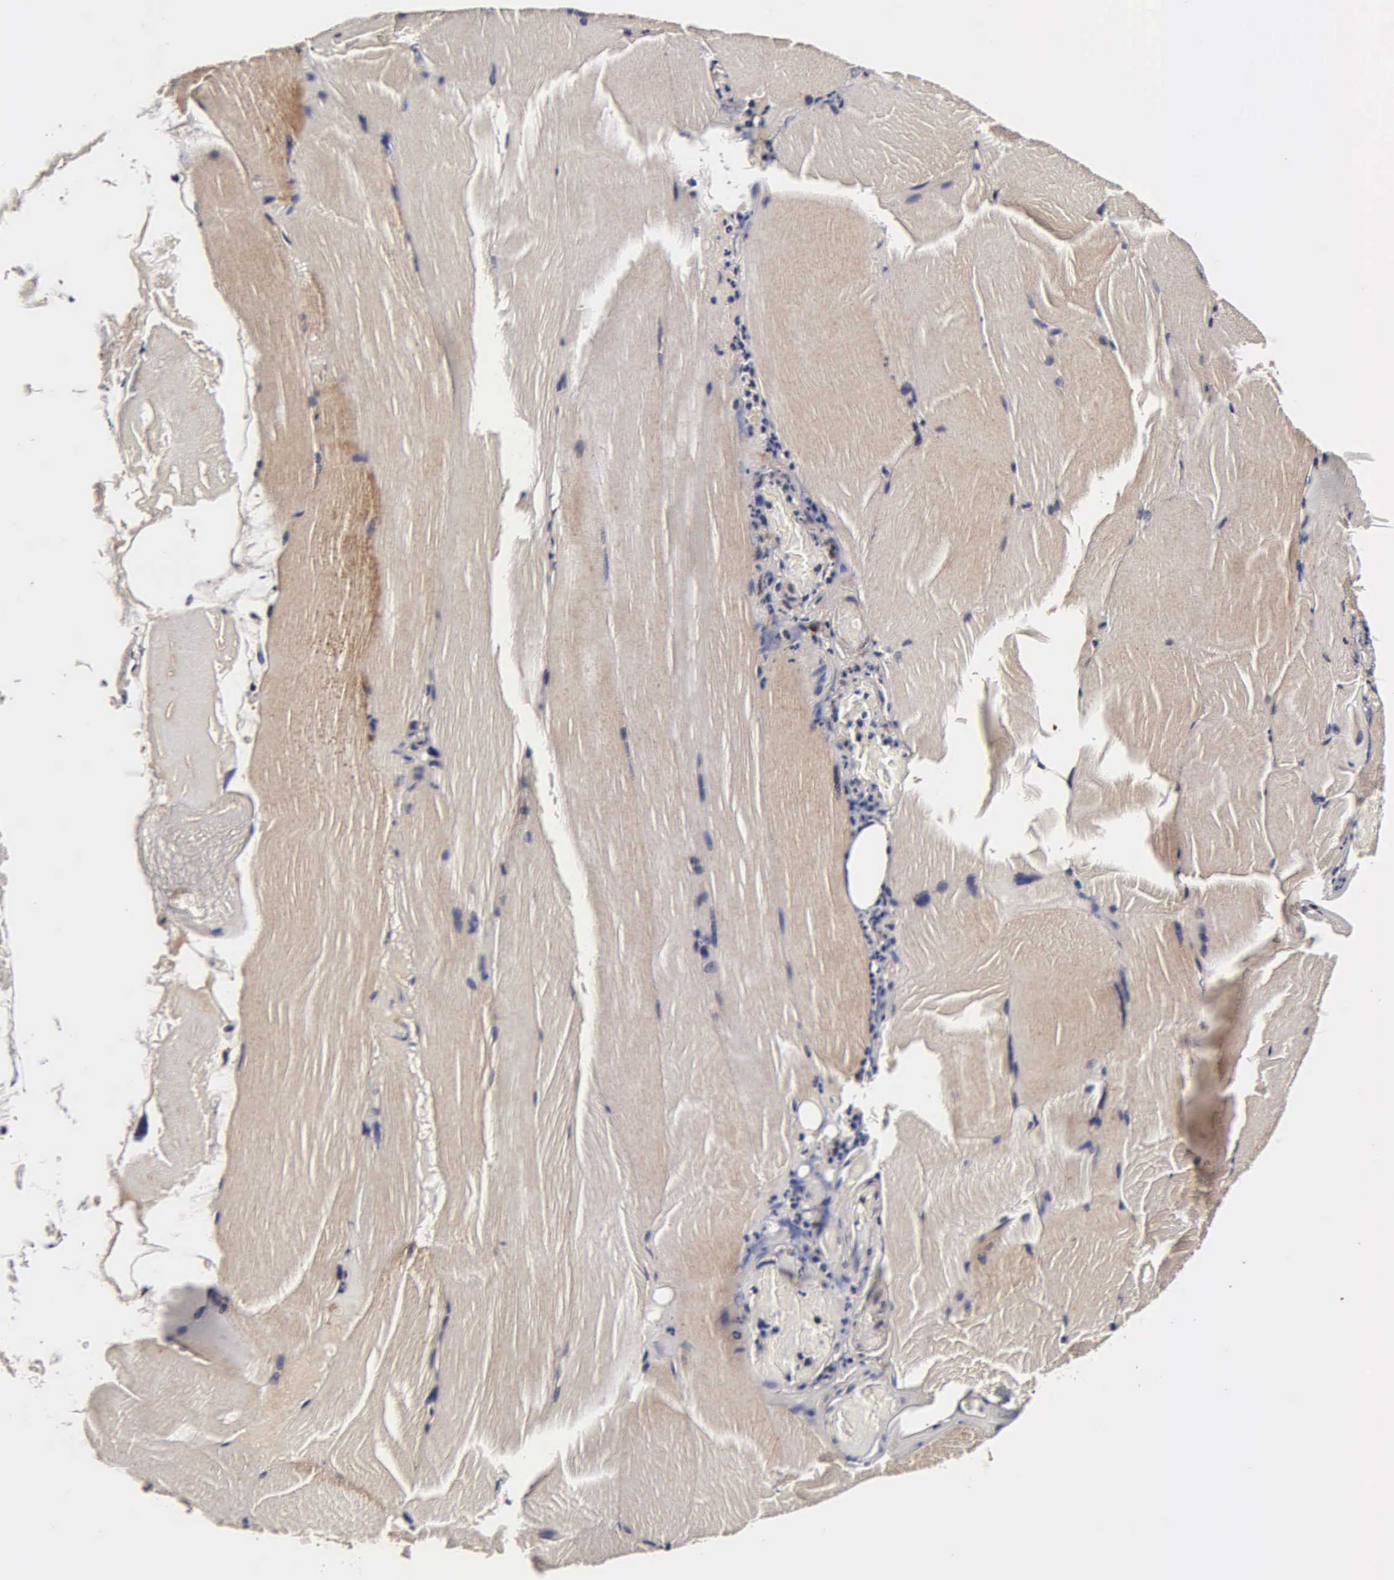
{"staining": {"intensity": "negative", "quantity": "none", "location": "none"}, "tissue": "skeletal muscle", "cell_type": "Myocytes", "image_type": "normal", "snomed": [{"axis": "morphology", "description": "Normal tissue, NOS"}, {"axis": "topography", "description": "Skeletal muscle"}], "caption": "DAB (3,3'-diaminobenzidine) immunohistochemical staining of unremarkable human skeletal muscle reveals no significant staining in myocytes.", "gene": "CST3", "patient": {"sex": "male", "age": 71}}